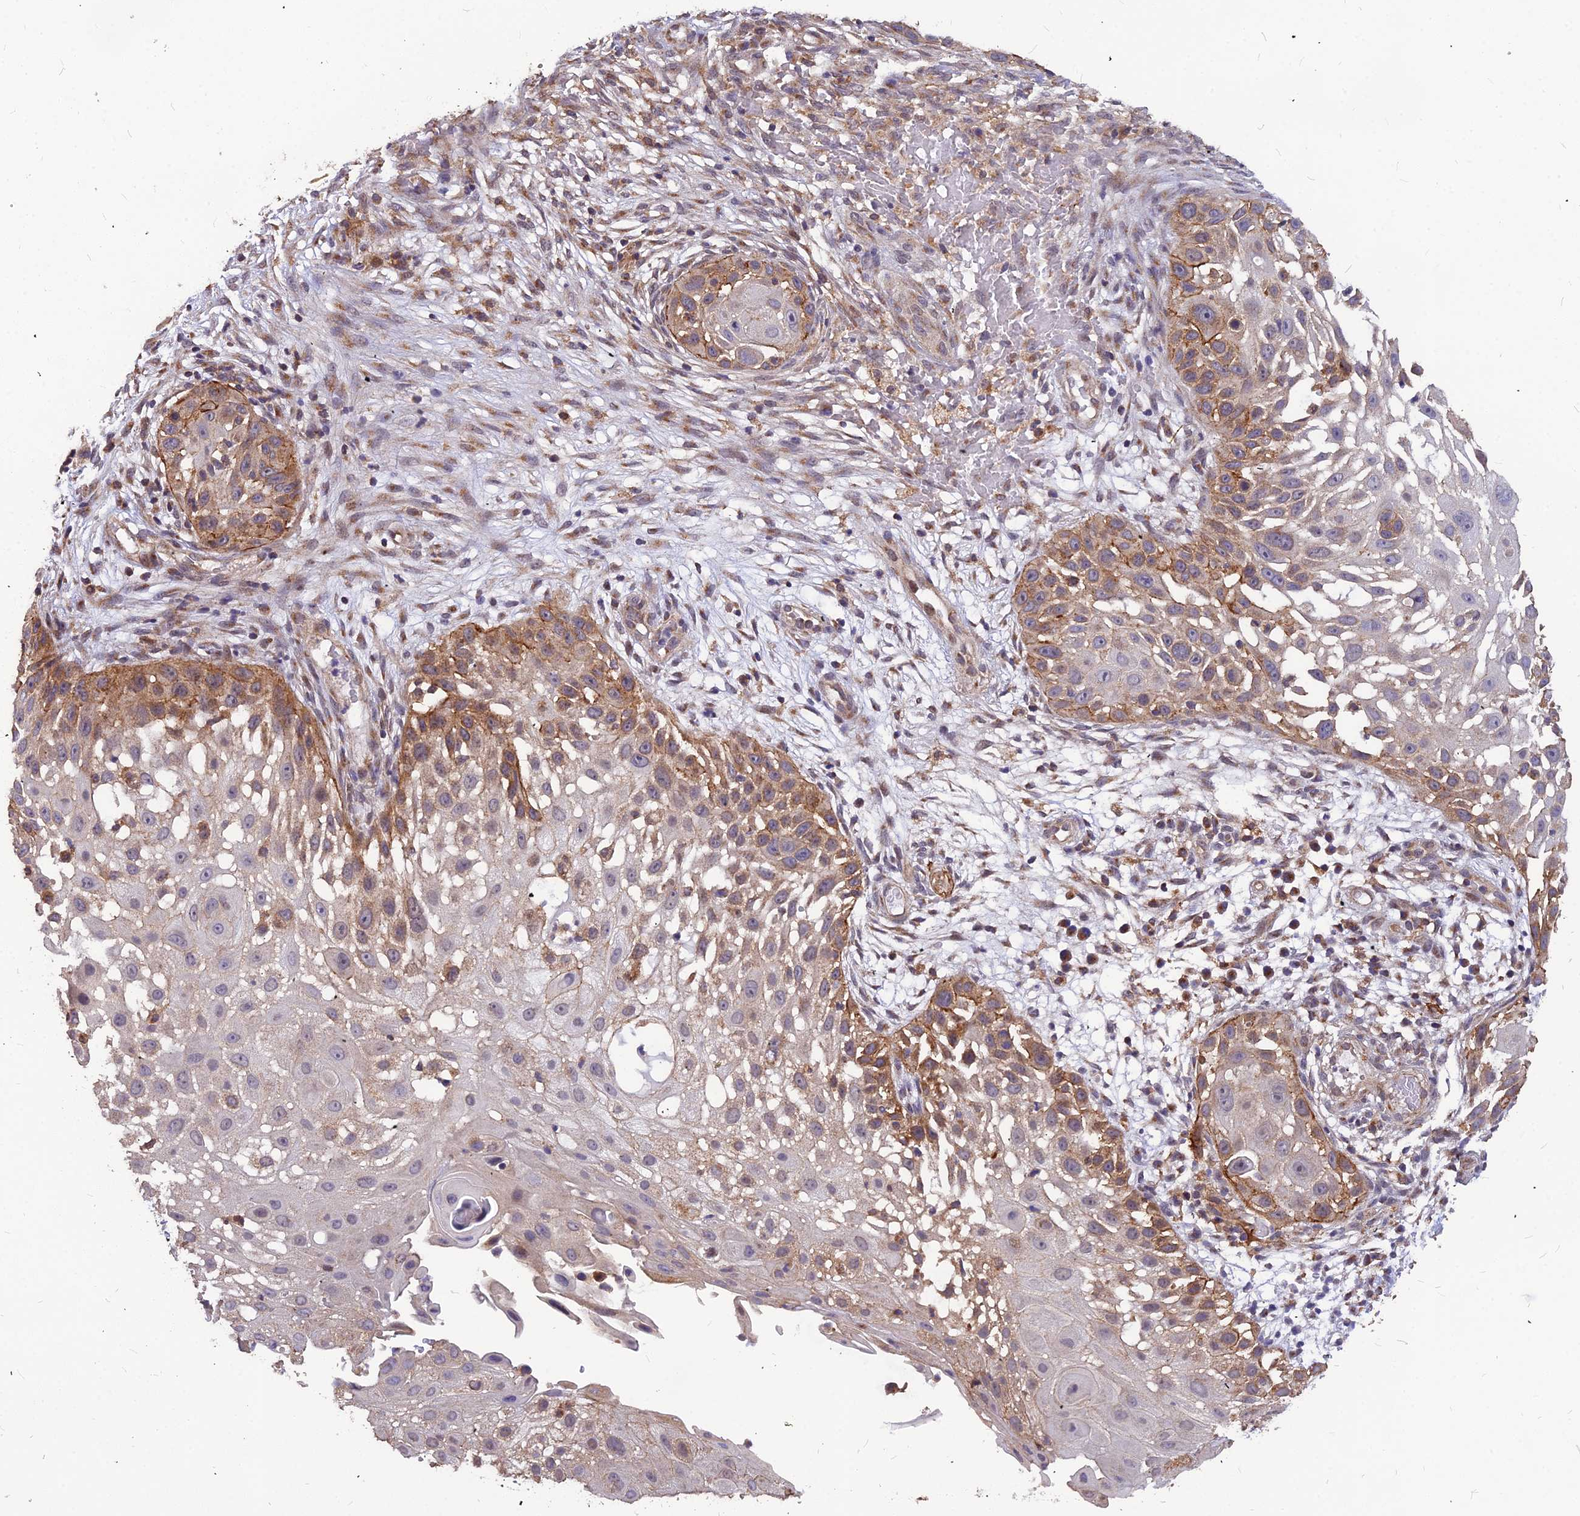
{"staining": {"intensity": "moderate", "quantity": "25%-75%", "location": "cytoplasmic/membranous"}, "tissue": "skin cancer", "cell_type": "Tumor cells", "image_type": "cancer", "snomed": [{"axis": "morphology", "description": "Squamous cell carcinoma, NOS"}, {"axis": "topography", "description": "Skin"}], "caption": "Tumor cells show medium levels of moderate cytoplasmic/membranous positivity in about 25%-75% of cells in squamous cell carcinoma (skin). The protein is shown in brown color, while the nuclei are stained blue.", "gene": "LEKR1", "patient": {"sex": "female", "age": 44}}